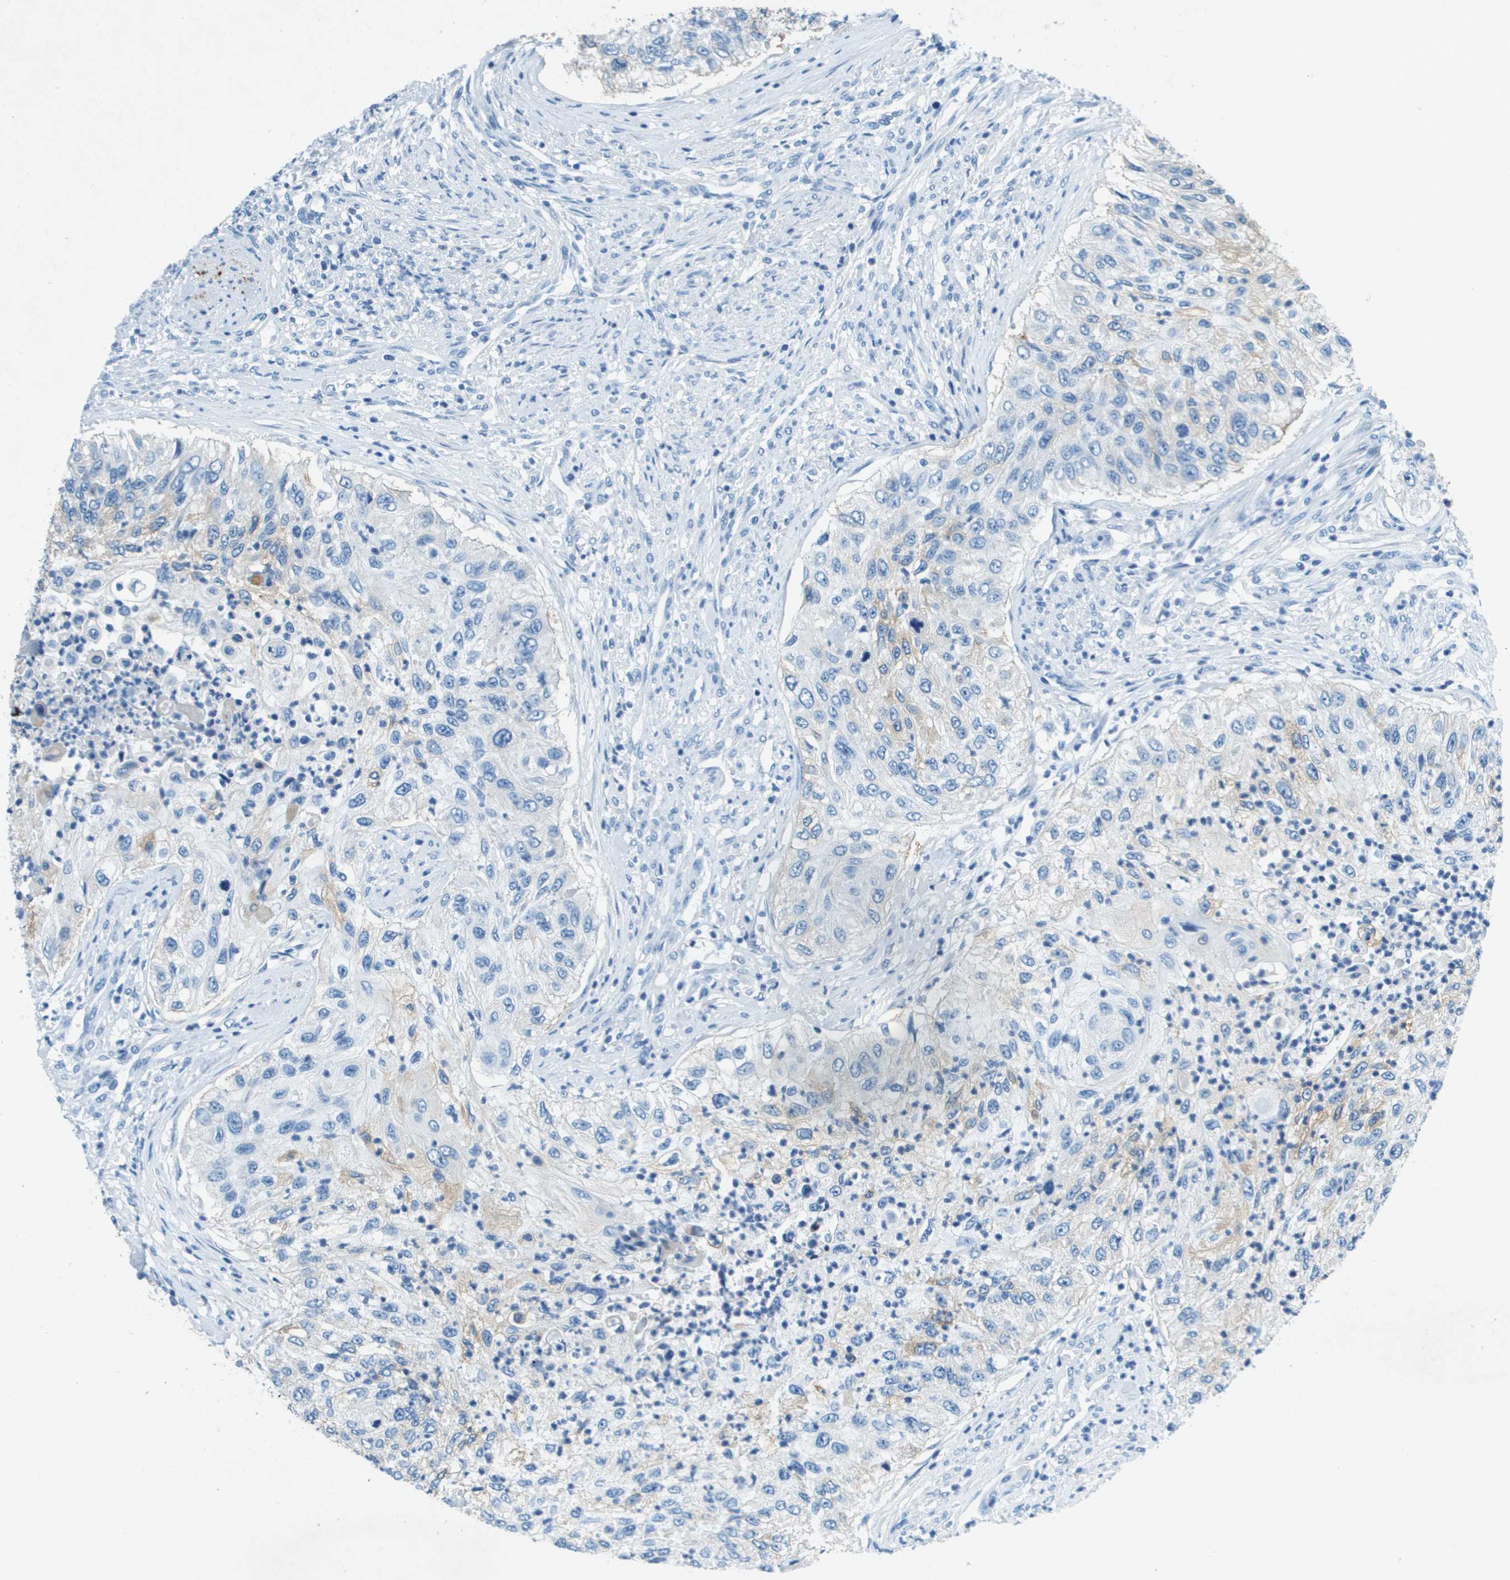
{"staining": {"intensity": "negative", "quantity": "none", "location": "none"}, "tissue": "urothelial cancer", "cell_type": "Tumor cells", "image_type": "cancer", "snomed": [{"axis": "morphology", "description": "Urothelial carcinoma, High grade"}, {"axis": "topography", "description": "Urinary bladder"}], "caption": "A micrograph of human high-grade urothelial carcinoma is negative for staining in tumor cells. (DAB (3,3'-diaminobenzidine) immunohistochemistry (IHC) visualized using brightfield microscopy, high magnification).", "gene": "SLC16A10", "patient": {"sex": "female", "age": 60}}